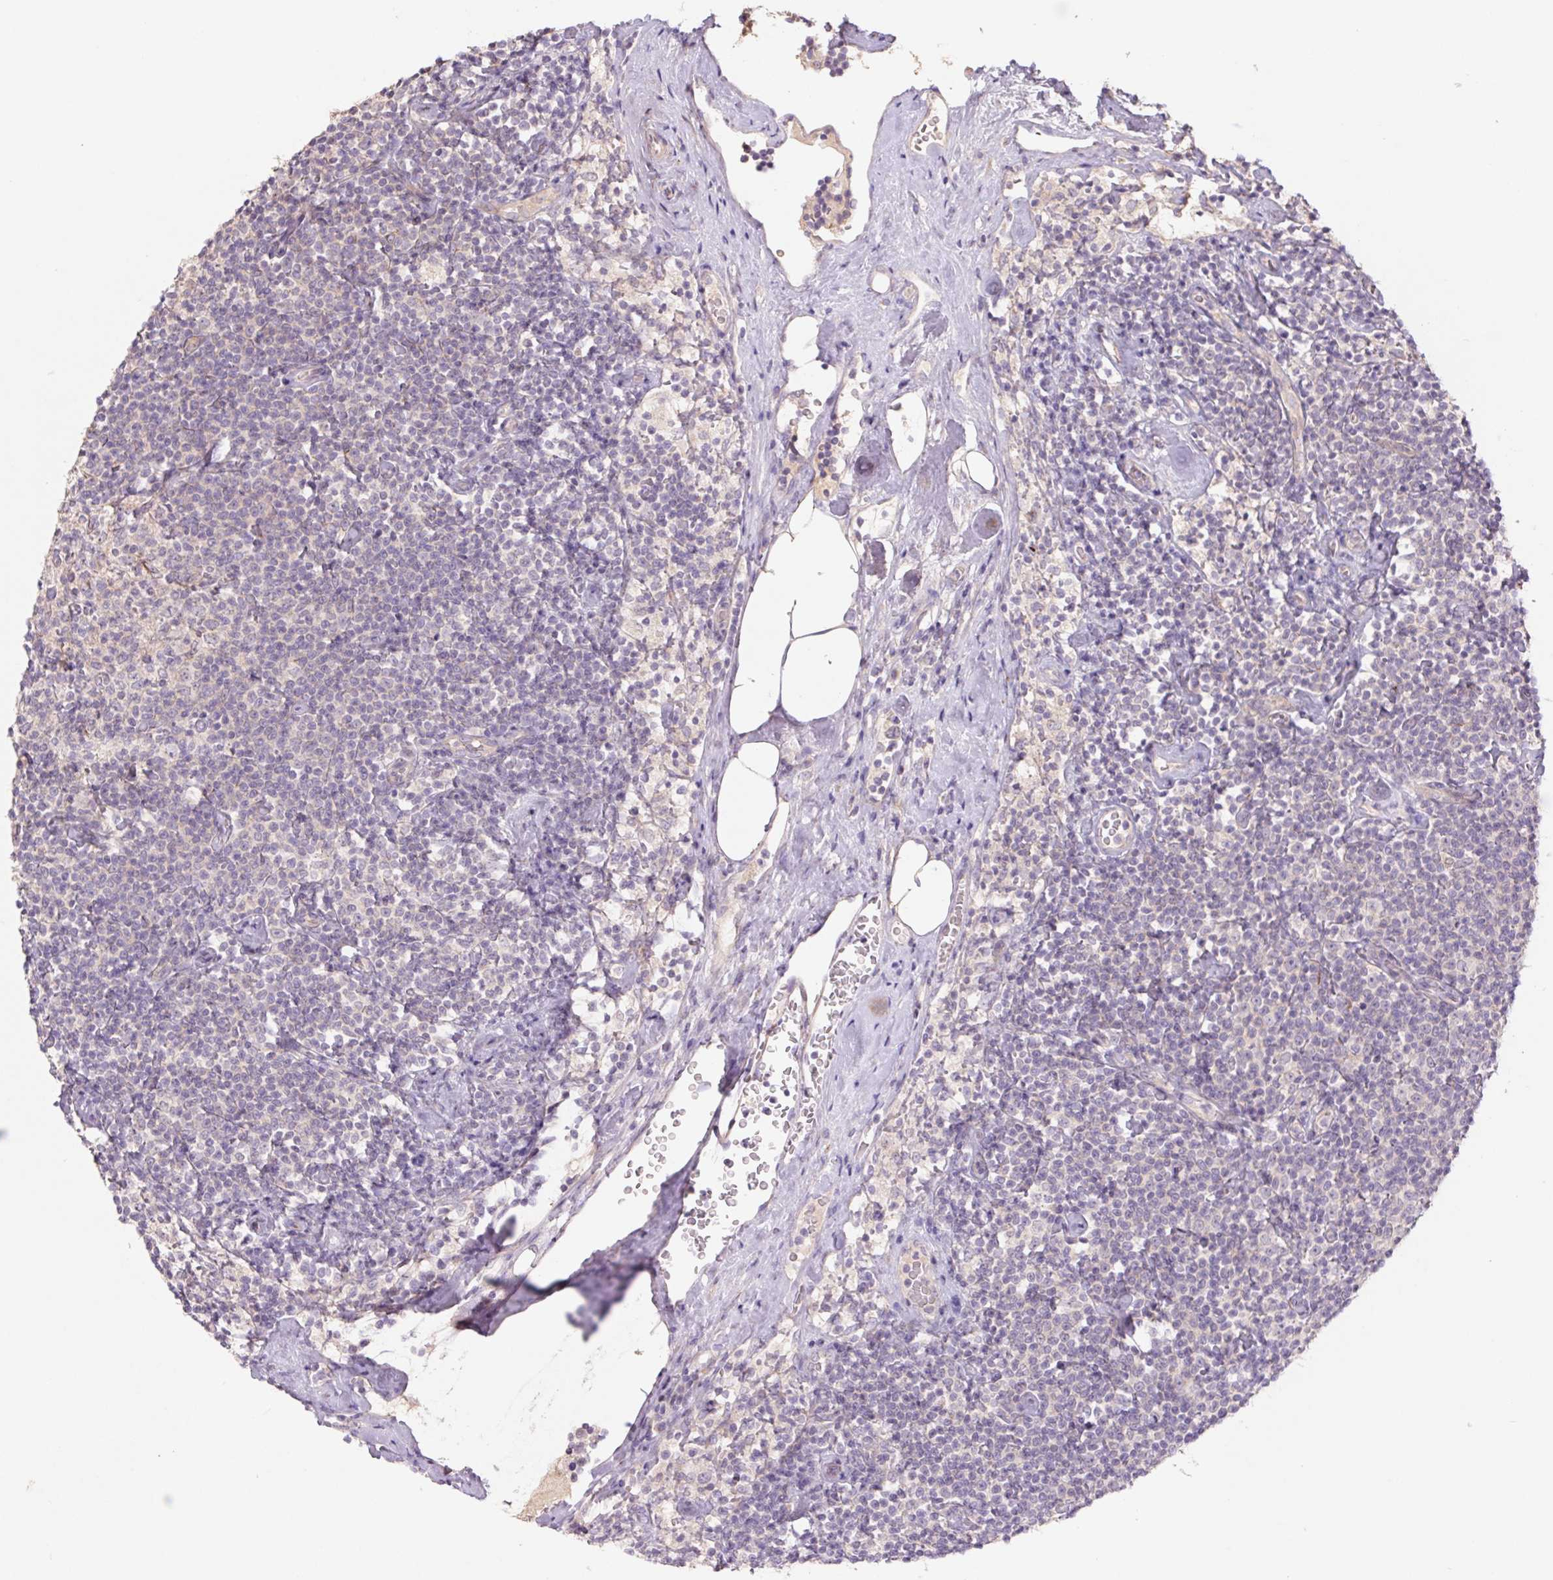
{"staining": {"intensity": "negative", "quantity": "none", "location": "none"}, "tissue": "lymphoma", "cell_type": "Tumor cells", "image_type": "cancer", "snomed": [{"axis": "morphology", "description": "Malignant lymphoma, non-Hodgkin's type, Low grade"}, {"axis": "topography", "description": "Lymph node"}], "caption": "Image shows no significant protein positivity in tumor cells of lymphoma.", "gene": "GRM2", "patient": {"sex": "male", "age": 81}}